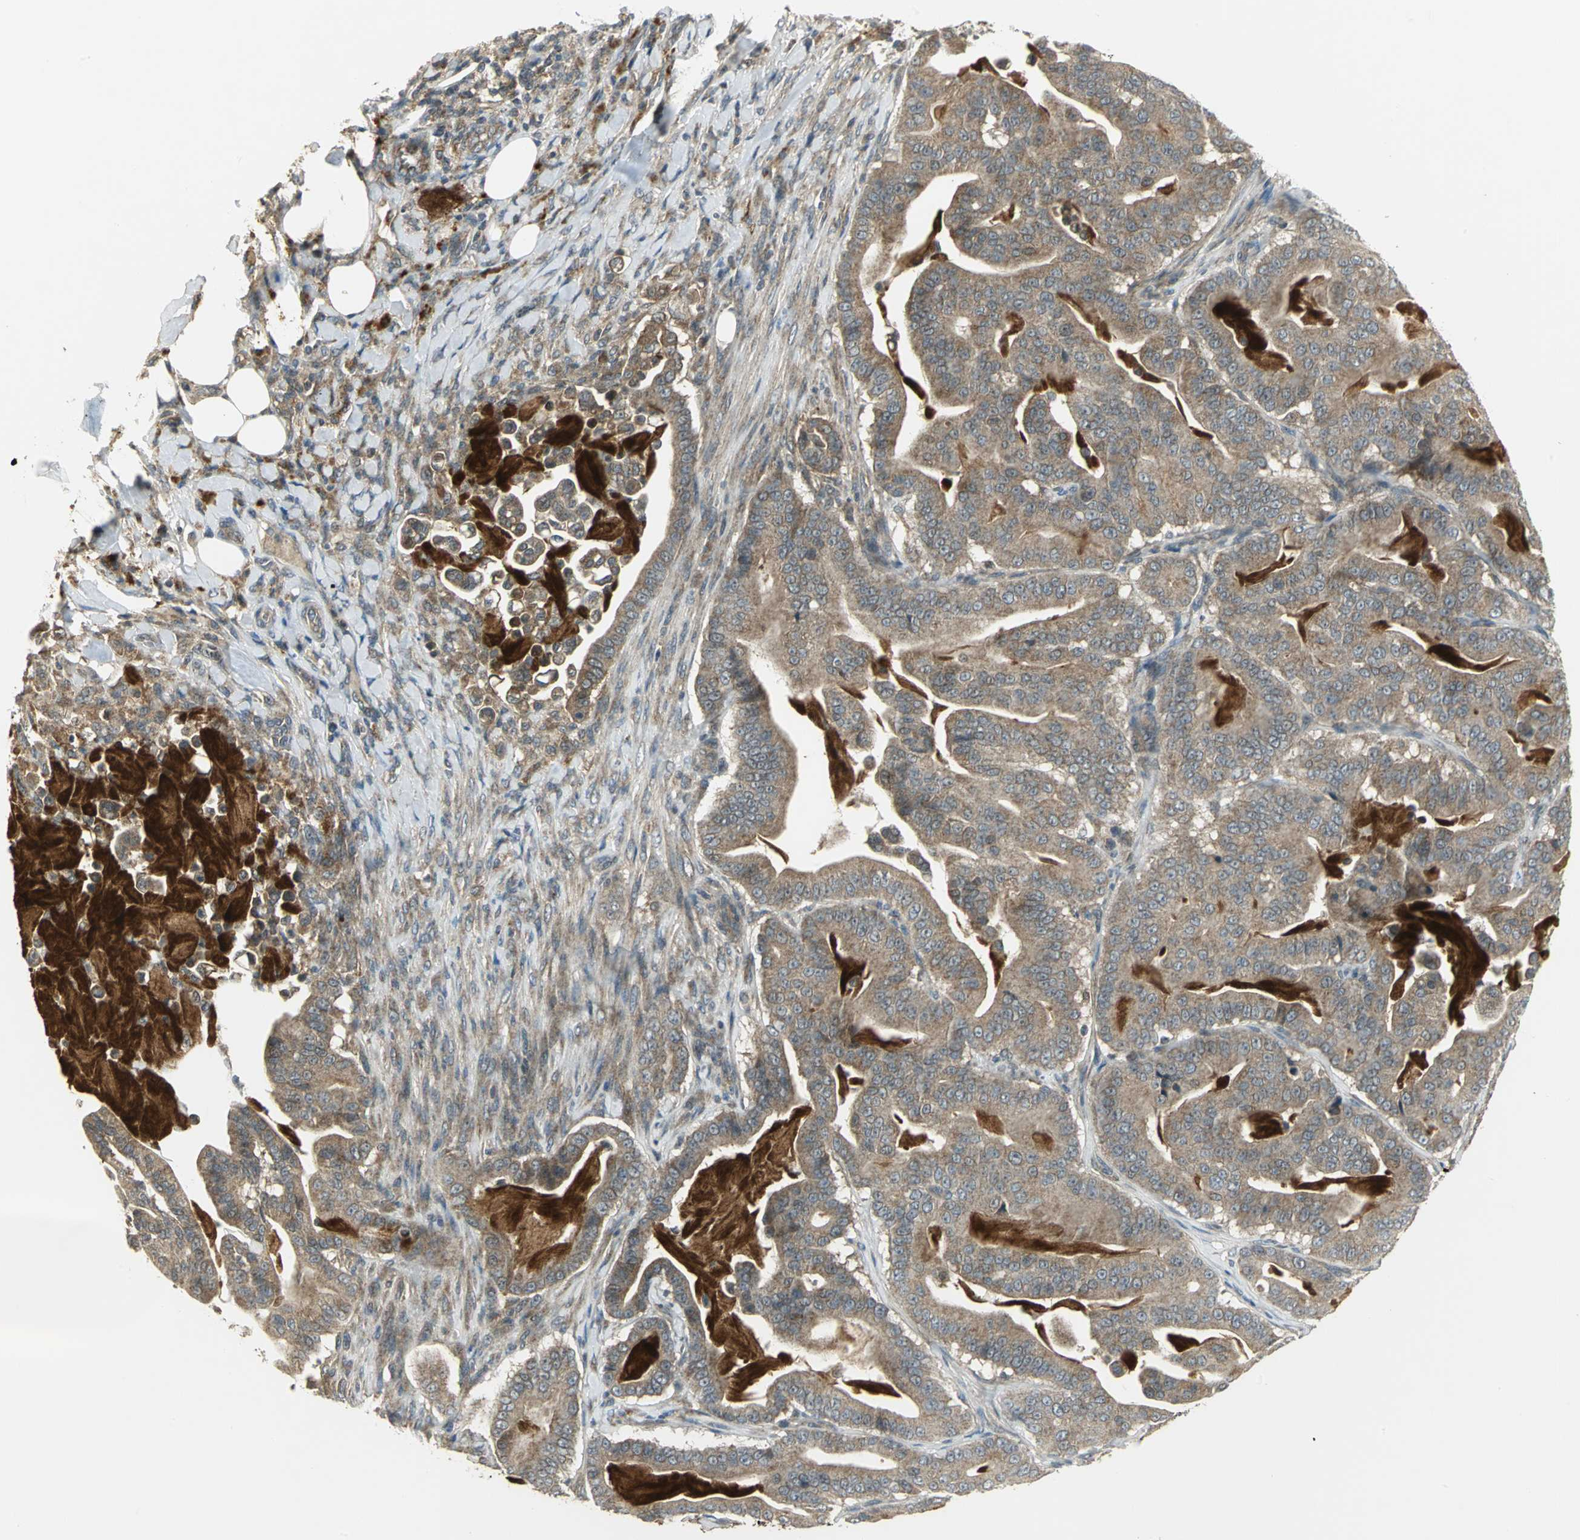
{"staining": {"intensity": "moderate", "quantity": ">75%", "location": "cytoplasmic/membranous"}, "tissue": "pancreatic cancer", "cell_type": "Tumor cells", "image_type": "cancer", "snomed": [{"axis": "morphology", "description": "Adenocarcinoma, NOS"}, {"axis": "topography", "description": "Pancreas"}], "caption": "Pancreatic cancer tissue shows moderate cytoplasmic/membranous positivity in approximately >75% of tumor cells (DAB IHC with brightfield microscopy, high magnification).", "gene": "MAPK8IP3", "patient": {"sex": "male", "age": 63}}